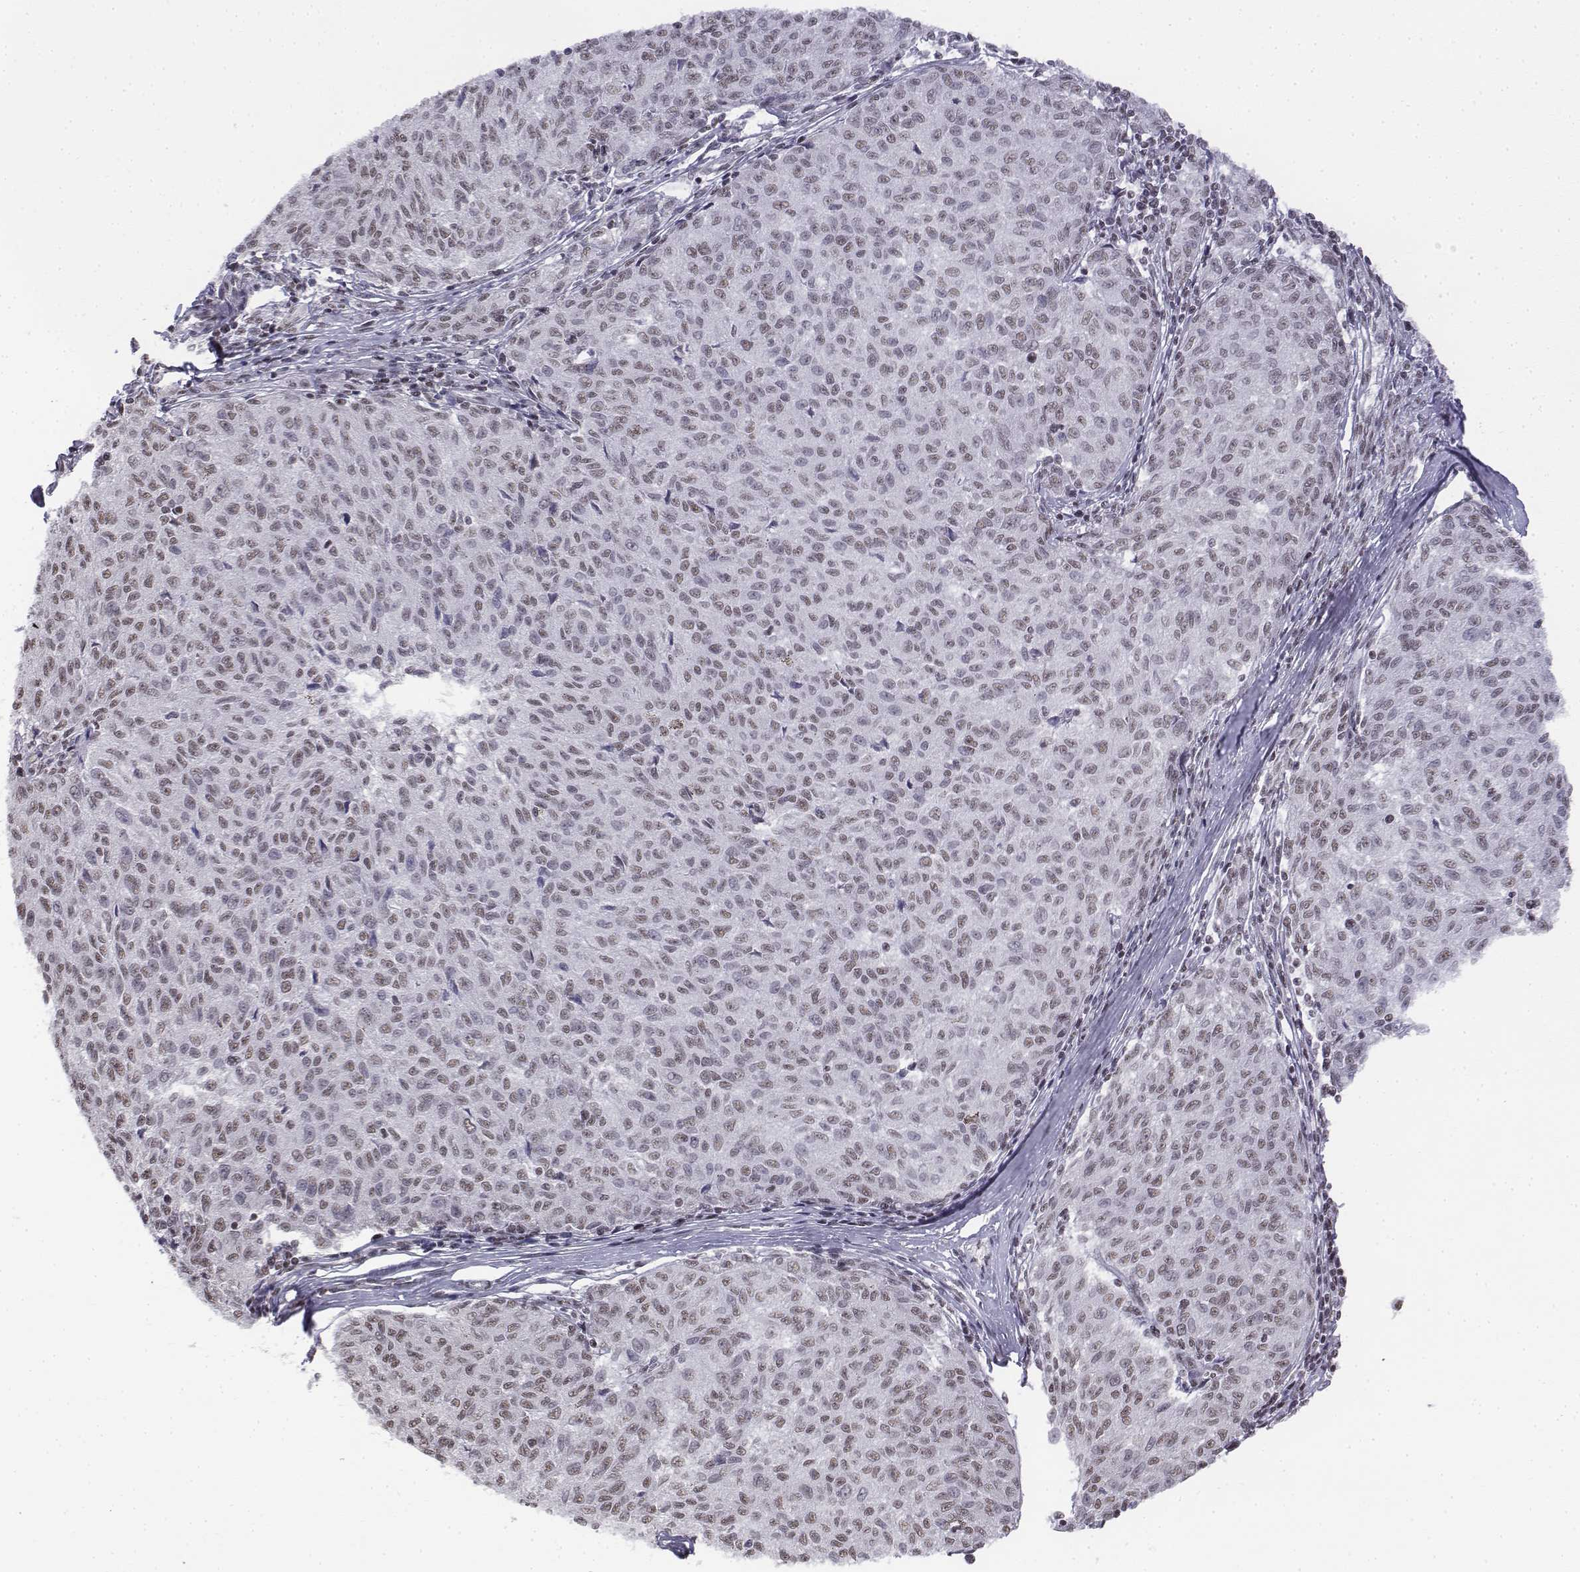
{"staining": {"intensity": "weak", "quantity": "<25%", "location": "nuclear"}, "tissue": "melanoma", "cell_type": "Tumor cells", "image_type": "cancer", "snomed": [{"axis": "morphology", "description": "Malignant melanoma, NOS"}, {"axis": "topography", "description": "Skin"}], "caption": "The immunohistochemistry (IHC) photomicrograph has no significant positivity in tumor cells of melanoma tissue.", "gene": "SETD1A", "patient": {"sex": "female", "age": 72}}